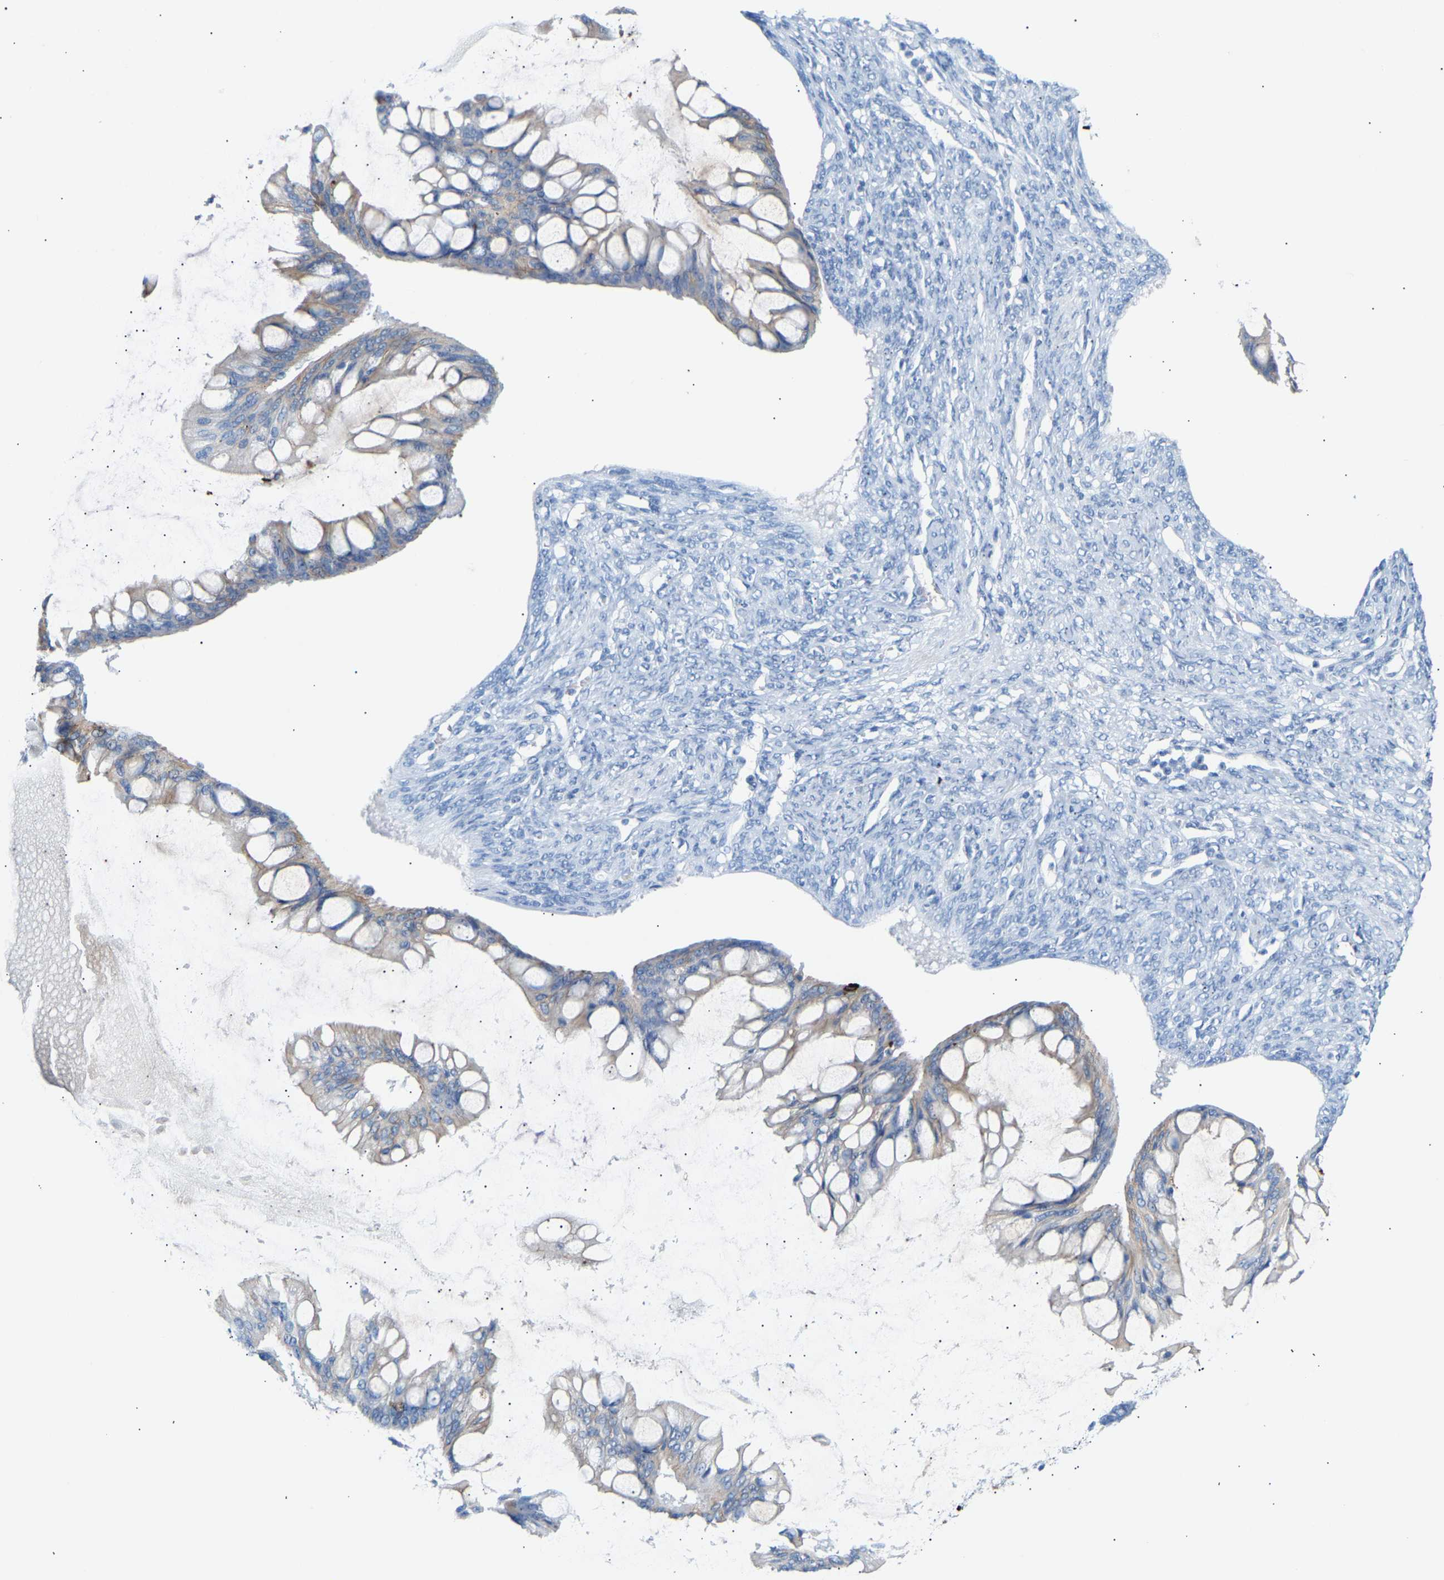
{"staining": {"intensity": "weak", "quantity": "25%-75%", "location": "cytoplasmic/membranous"}, "tissue": "ovarian cancer", "cell_type": "Tumor cells", "image_type": "cancer", "snomed": [{"axis": "morphology", "description": "Cystadenocarcinoma, mucinous, NOS"}, {"axis": "topography", "description": "Ovary"}], "caption": "IHC histopathology image of ovarian cancer stained for a protein (brown), which shows low levels of weak cytoplasmic/membranous positivity in about 25%-75% of tumor cells.", "gene": "PEX1", "patient": {"sex": "female", "age": 73}}